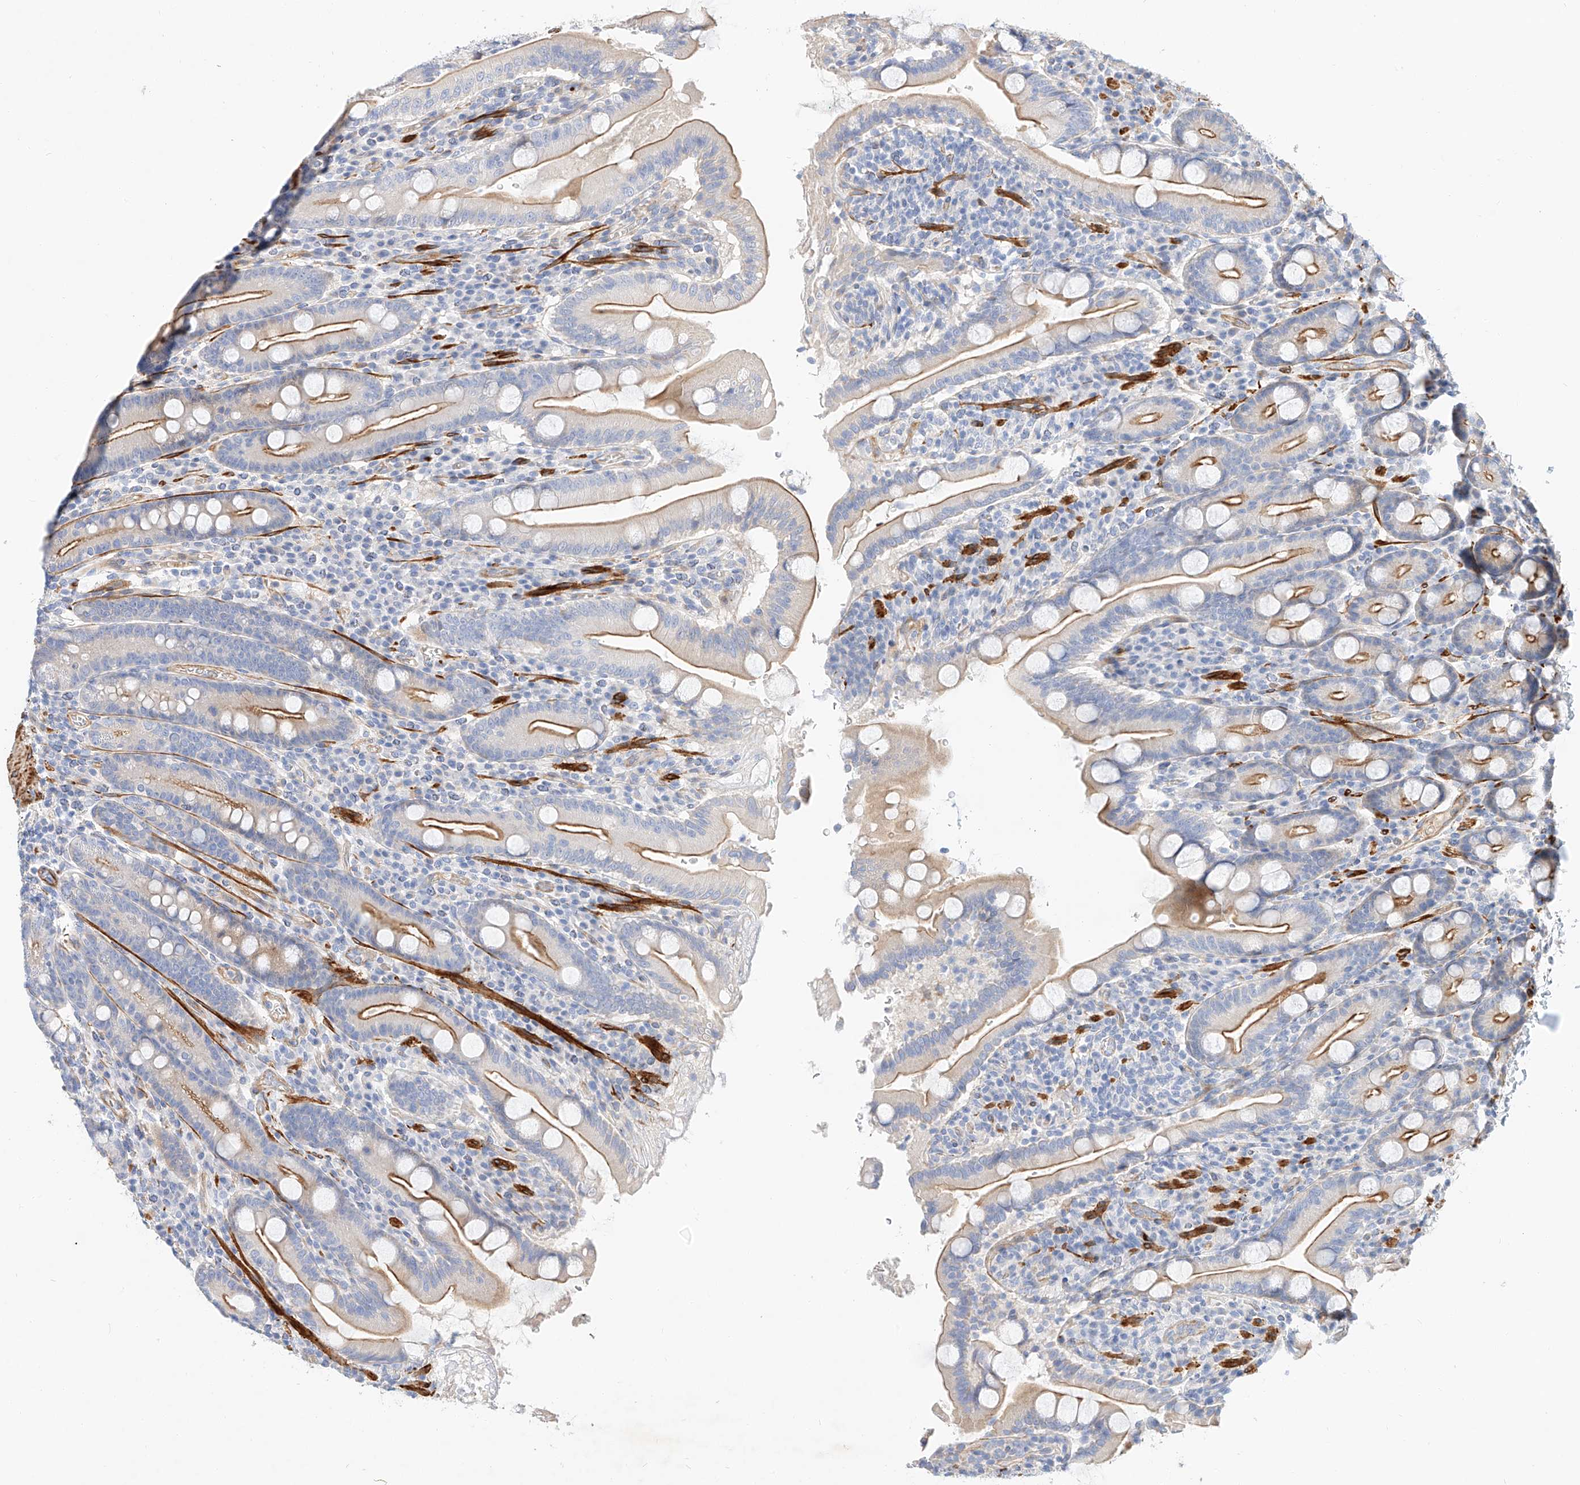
{"staining": {"intensity": "moderate", "quantity": "<25%", "location": "cytoplasmic/membranous"}, "tissue": "duodenum", "cell_type": "Glandular cells", "image_type": "normal", "snomed": [{"axis": "morphology", "description": "Normal tissue, NOS"}, {"axis": "topography", "description": "Duodenum"}], "caption": "Human duodenum stained with a brown dye reveals moderate cytoplasmic/membranous positive expression in about <25% of glandular cells.", "gene": "KCNH5", "patient": {"sex": "male", "age": 35}}